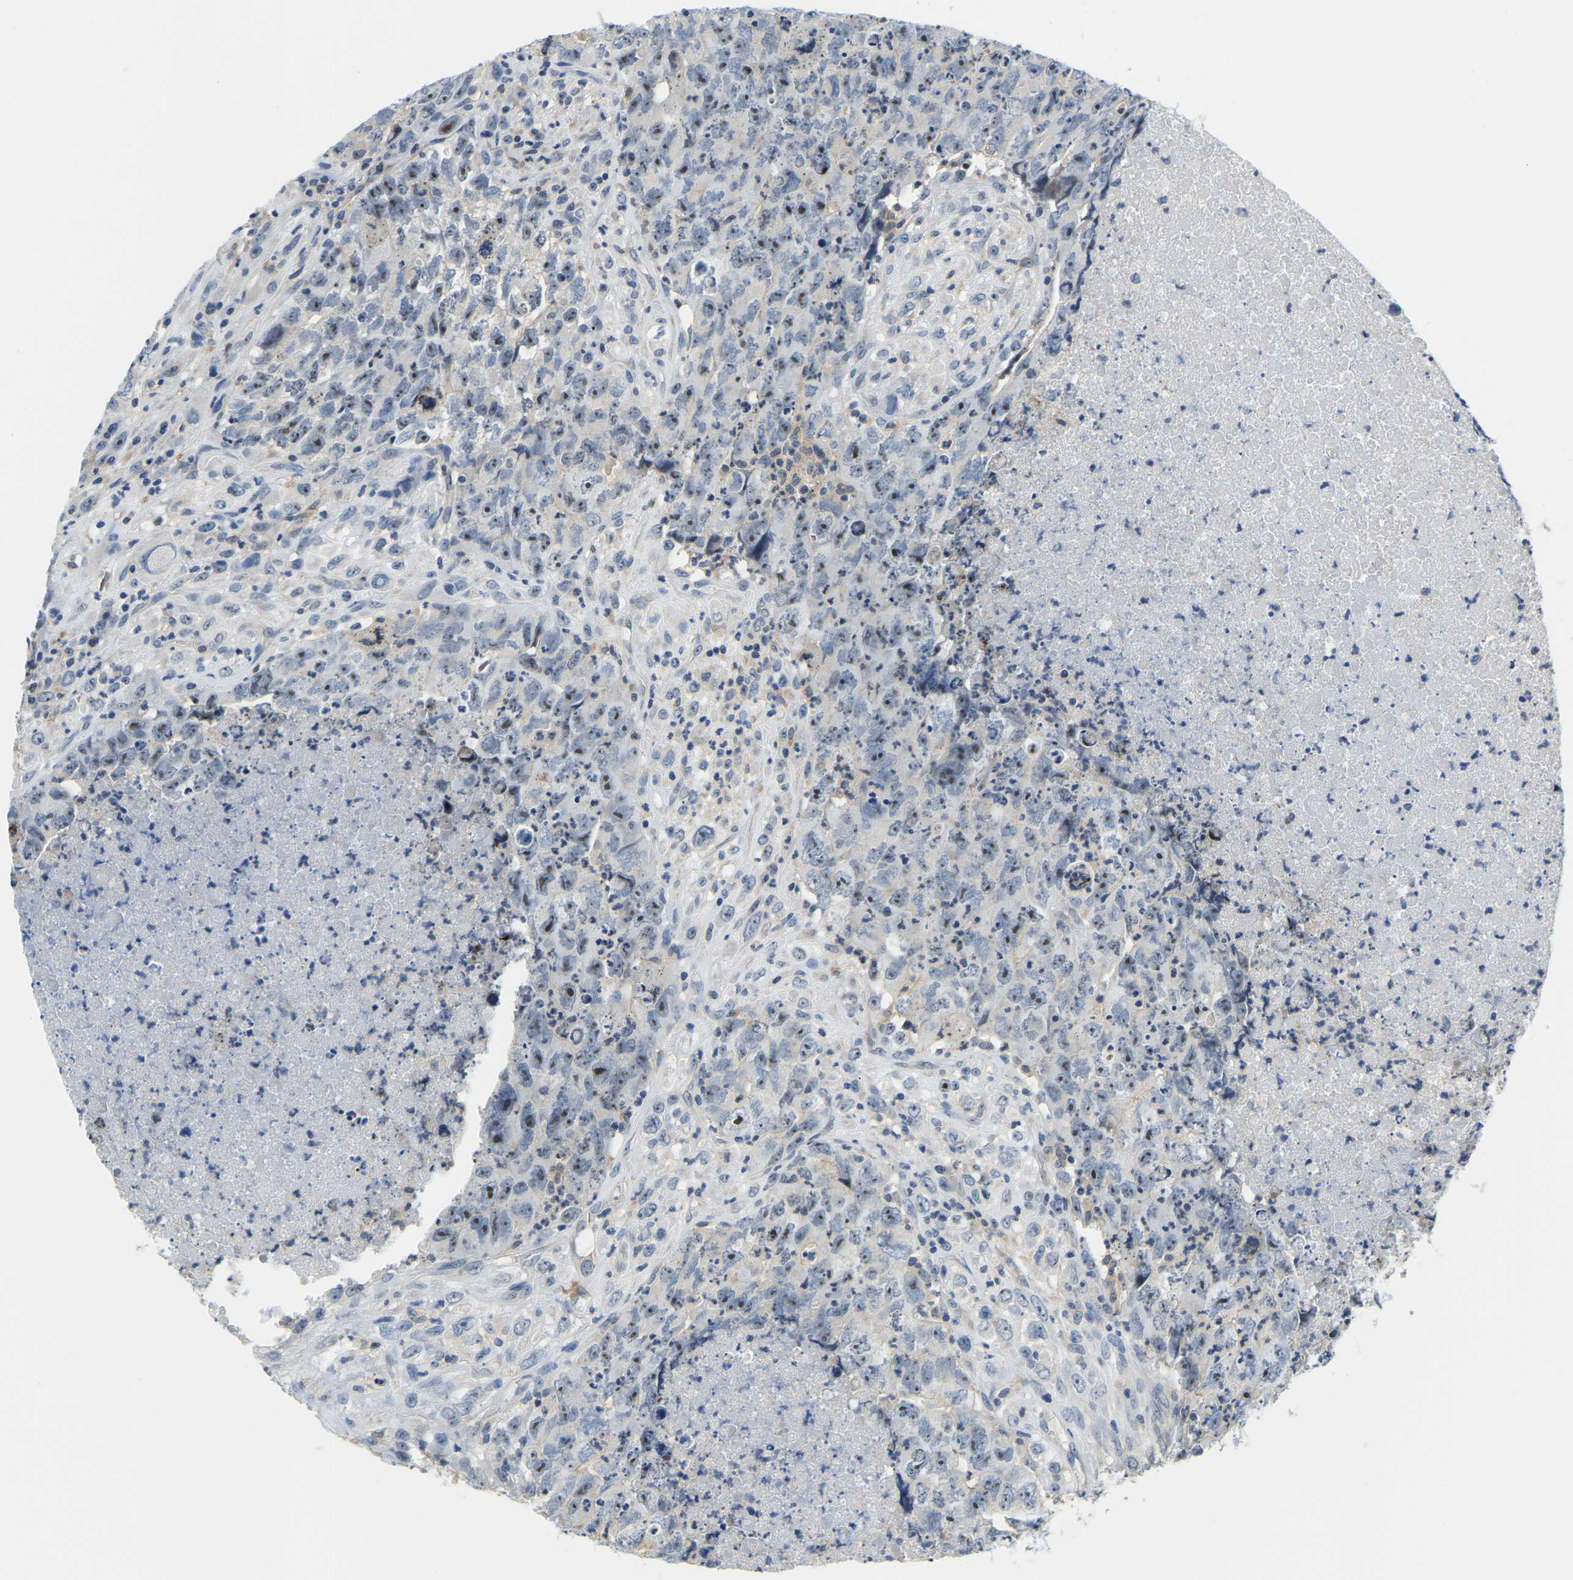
{"staining": {"intensity": "moderate", "quantity": ">75%", "location": "nuclear"}, "tissue": "testis cancer", "cell_type": "Tumor cells", "image_type": "cancer", "snomed": [{"axis": "morphology", "description": "Carcinoma, Embryonal, NOS"}, {"axis": "topography", "description": "Testis"}], "caption": "IHC histopathology image of embryonal carcinoma (testis) stained for a protein (brown), which exhibits medium levels of moderate nuclear expression in about >75% of tumor cells.", "gene": "RRP1", "patient": {"sex": "male", "age": 32}}